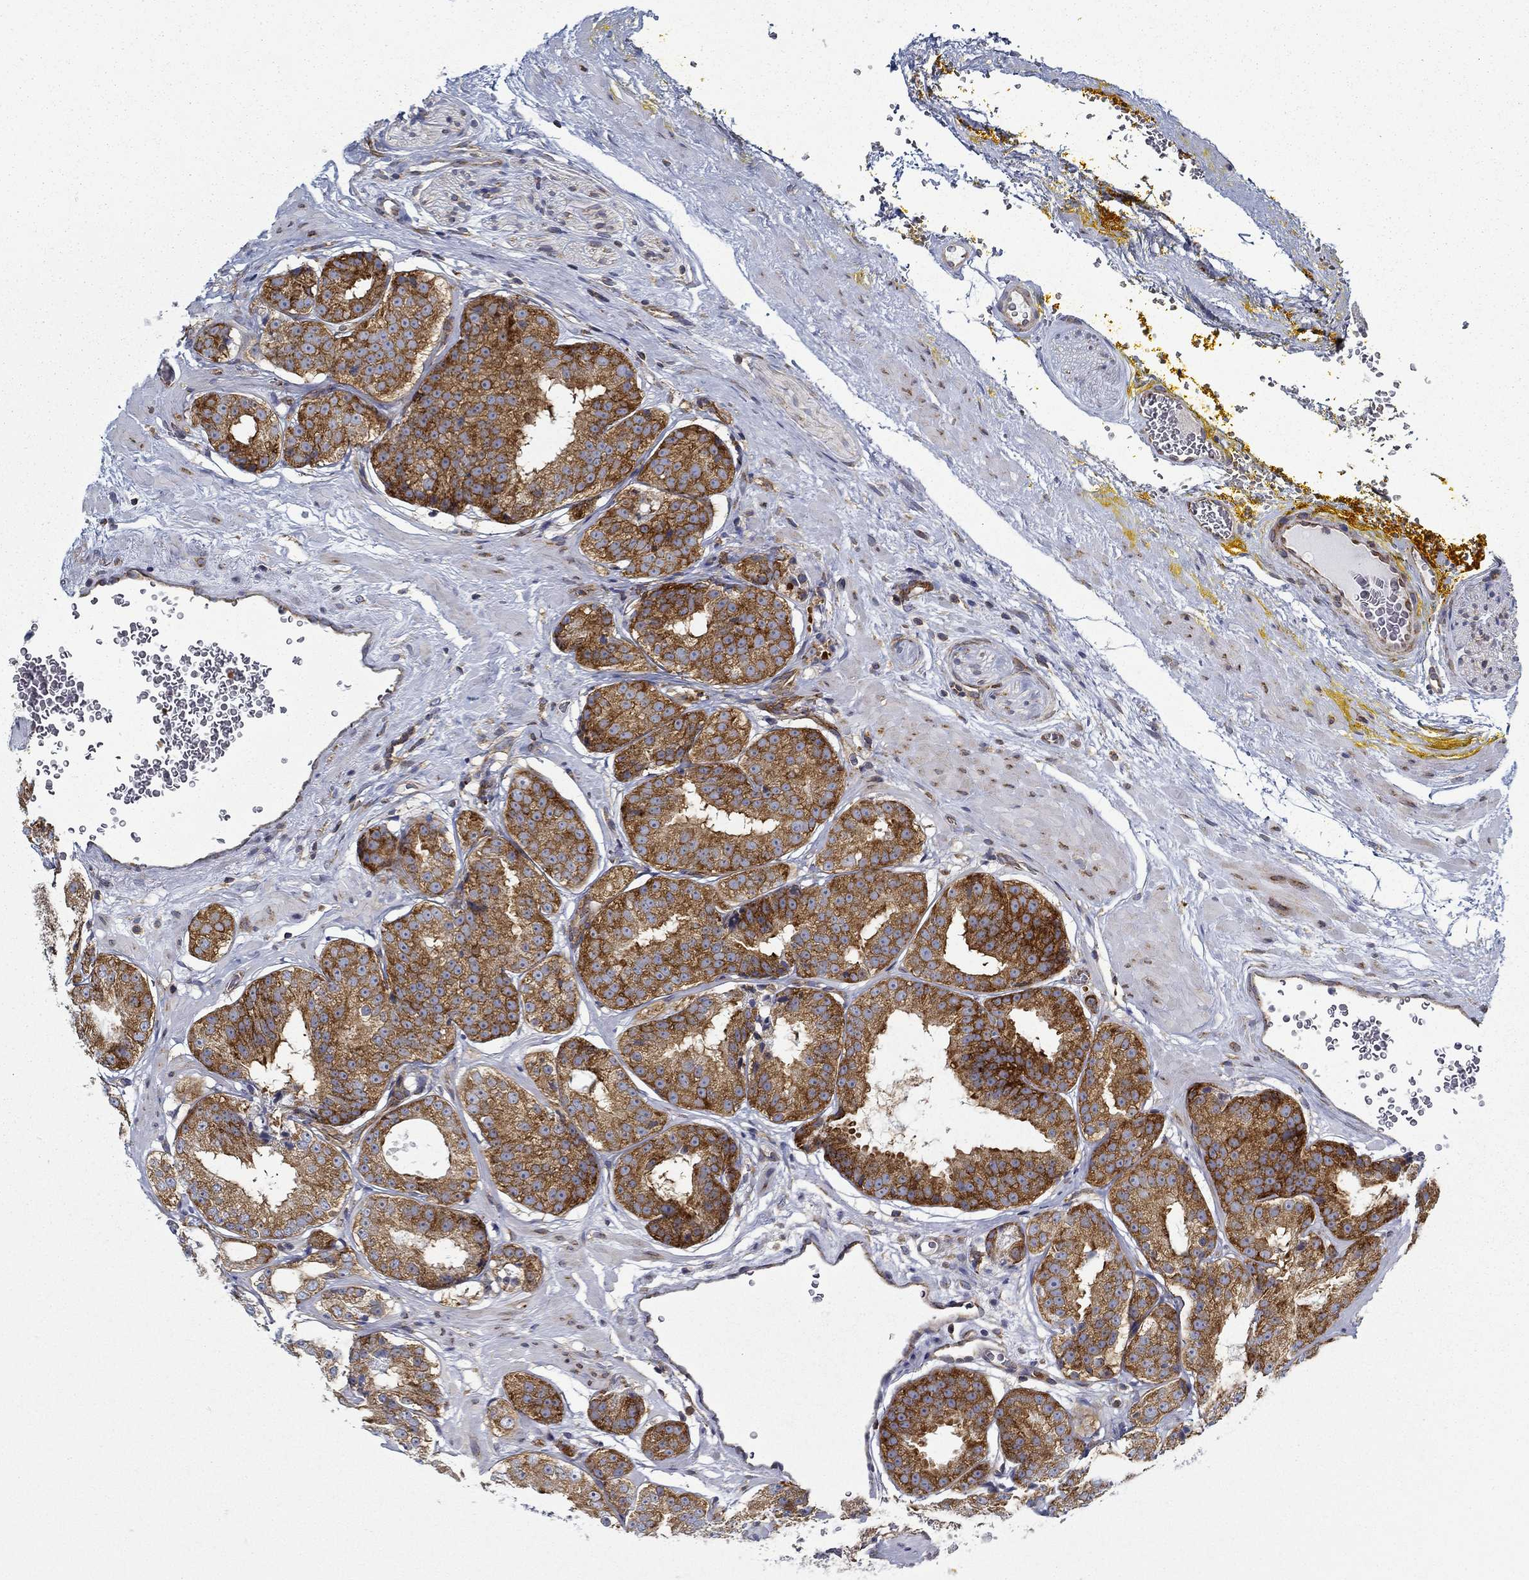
{"staining": {"intensity": "strong", "quantity": "25%-75%", "location": "cytoplasmic/membranous"}, "tissue": "prostate cancer", "cell_type": "Tumor cells", "image_type": "cancer", "snomed": [{"axis": "morphology", "description": "Adenocarcinoma, Low grade"}, {"axis": "topography", "description": "Prostate"}], "caption": "A micrograph of prostate cancer (adenocarcinoma (low-grade)) stained for a protein reveals strong cytoplasmic/membranous brown staining in tumor cells.", "gene": "FXR1", "patient": {"sex": "male", "age": 60}}